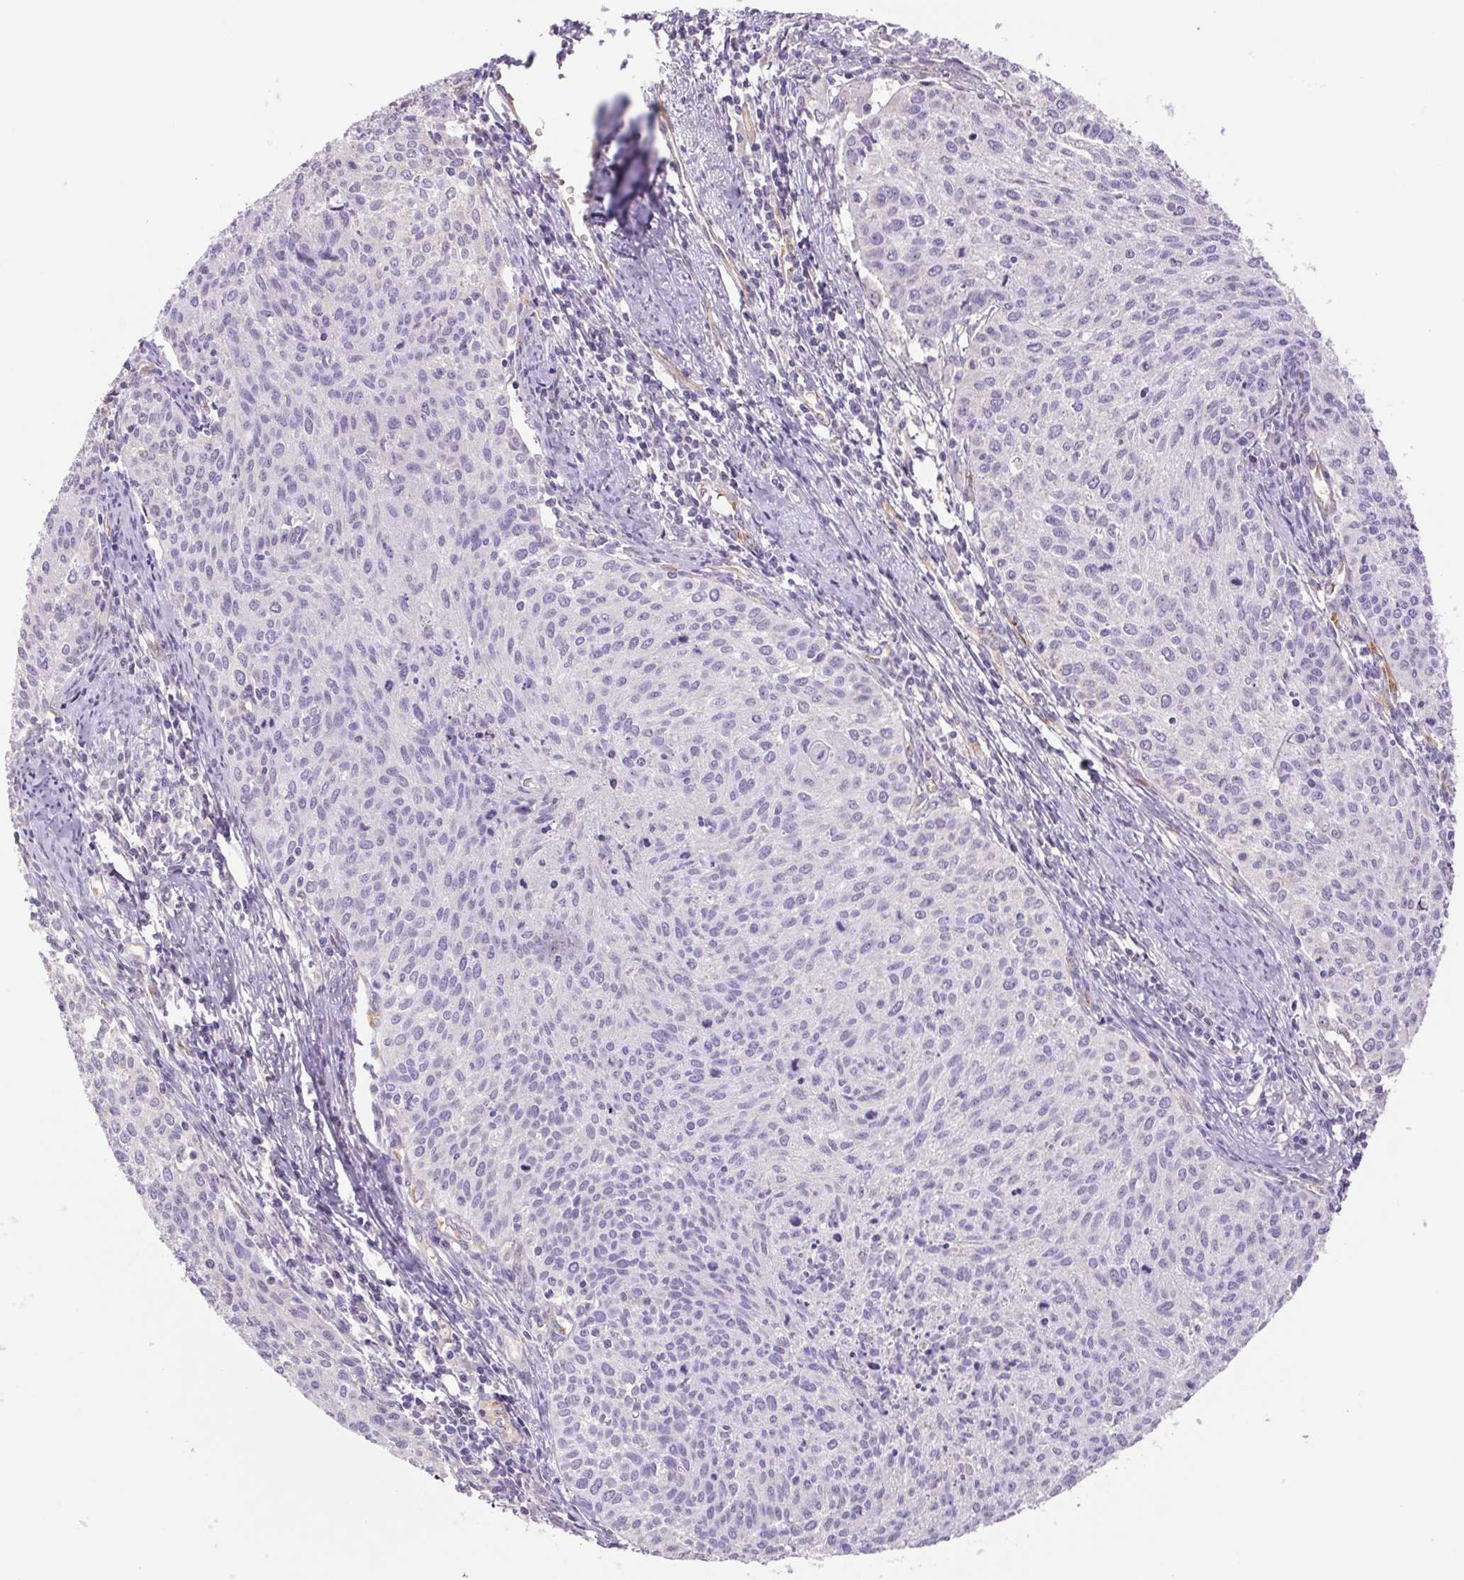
{"staining": {"intensity": "negative", "quantity": "none", "location": "none"}, "tissue": "cervical cancer", "cell_type": "Tumor cells", "image_type": "cancer", "snomed": [{"axis": "morphology", "description": "Squamous cell carcinoma, NOS"}, {"axis": "topography", "description": "Cervix"}], "caption": "This is an immunohistochemistry (IHC) image of human cervical cancer. There is no staining in tumor cells.", "gene": "IGFL3", "patient": {"sex": "female", "age": 38}}